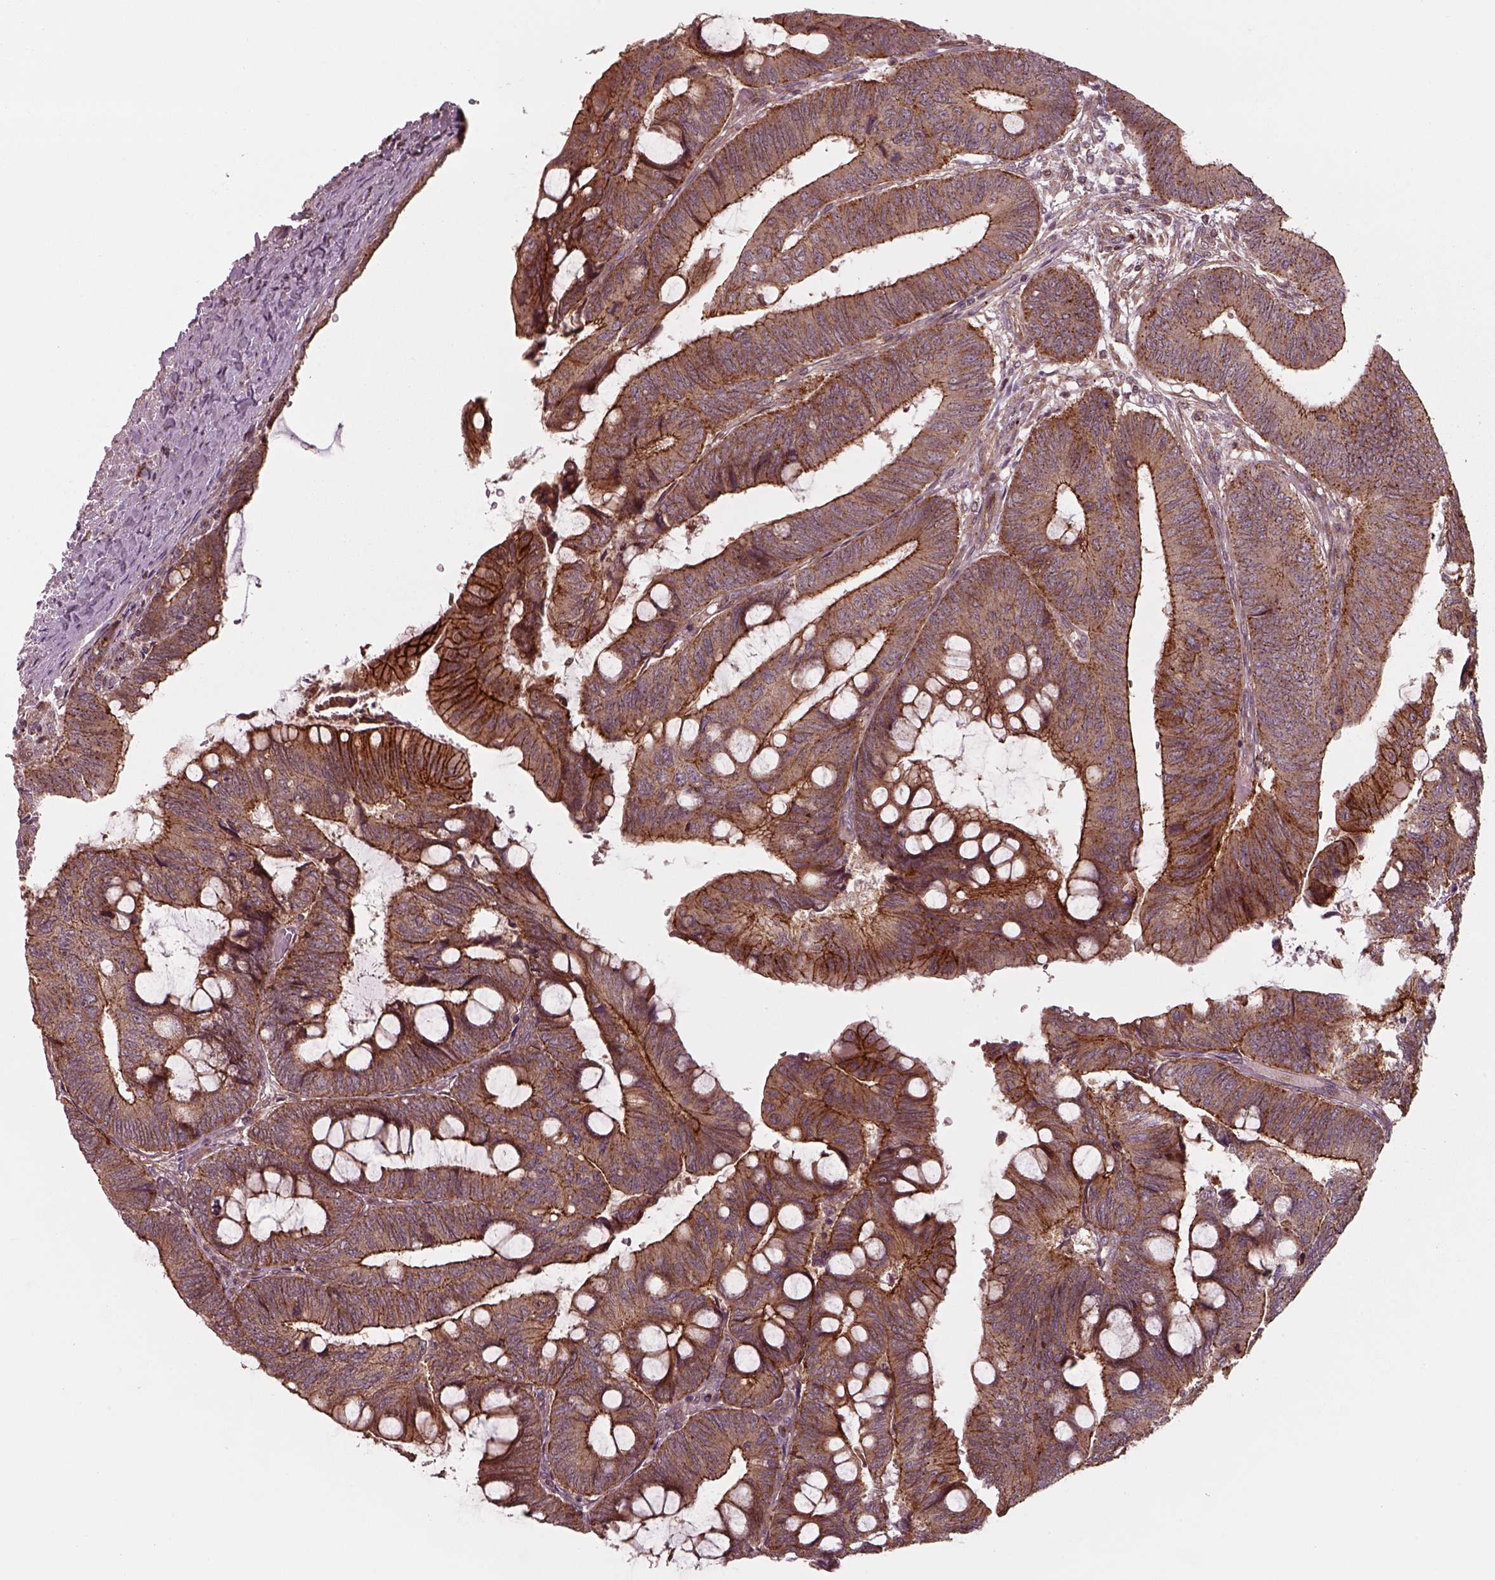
{"staining": {"intensity": "strong", "quantity": ">75%", "location": "cytoplasmic/membranous"}, "tissue": "colorectal cancer", "cell_type": "Tumor cells", "image_type": "cancer", "snomed": [{"axis": "morphology", "description": "Normal tissue, NOS"}, {"axis": "morphology", "description": "Adenocarcinoma, NOS"}, {"axis": "topography", "description": "Rectum"}], "caption": "Immunohistochemical staining of colorectal cancer (adenocarcinoma) reveals strong cytoplasmic/membranous protein expression in approximately >75% of tumor cells.", "gene": "CHMP3", "patient": {"sex": "male", "age": 92}}